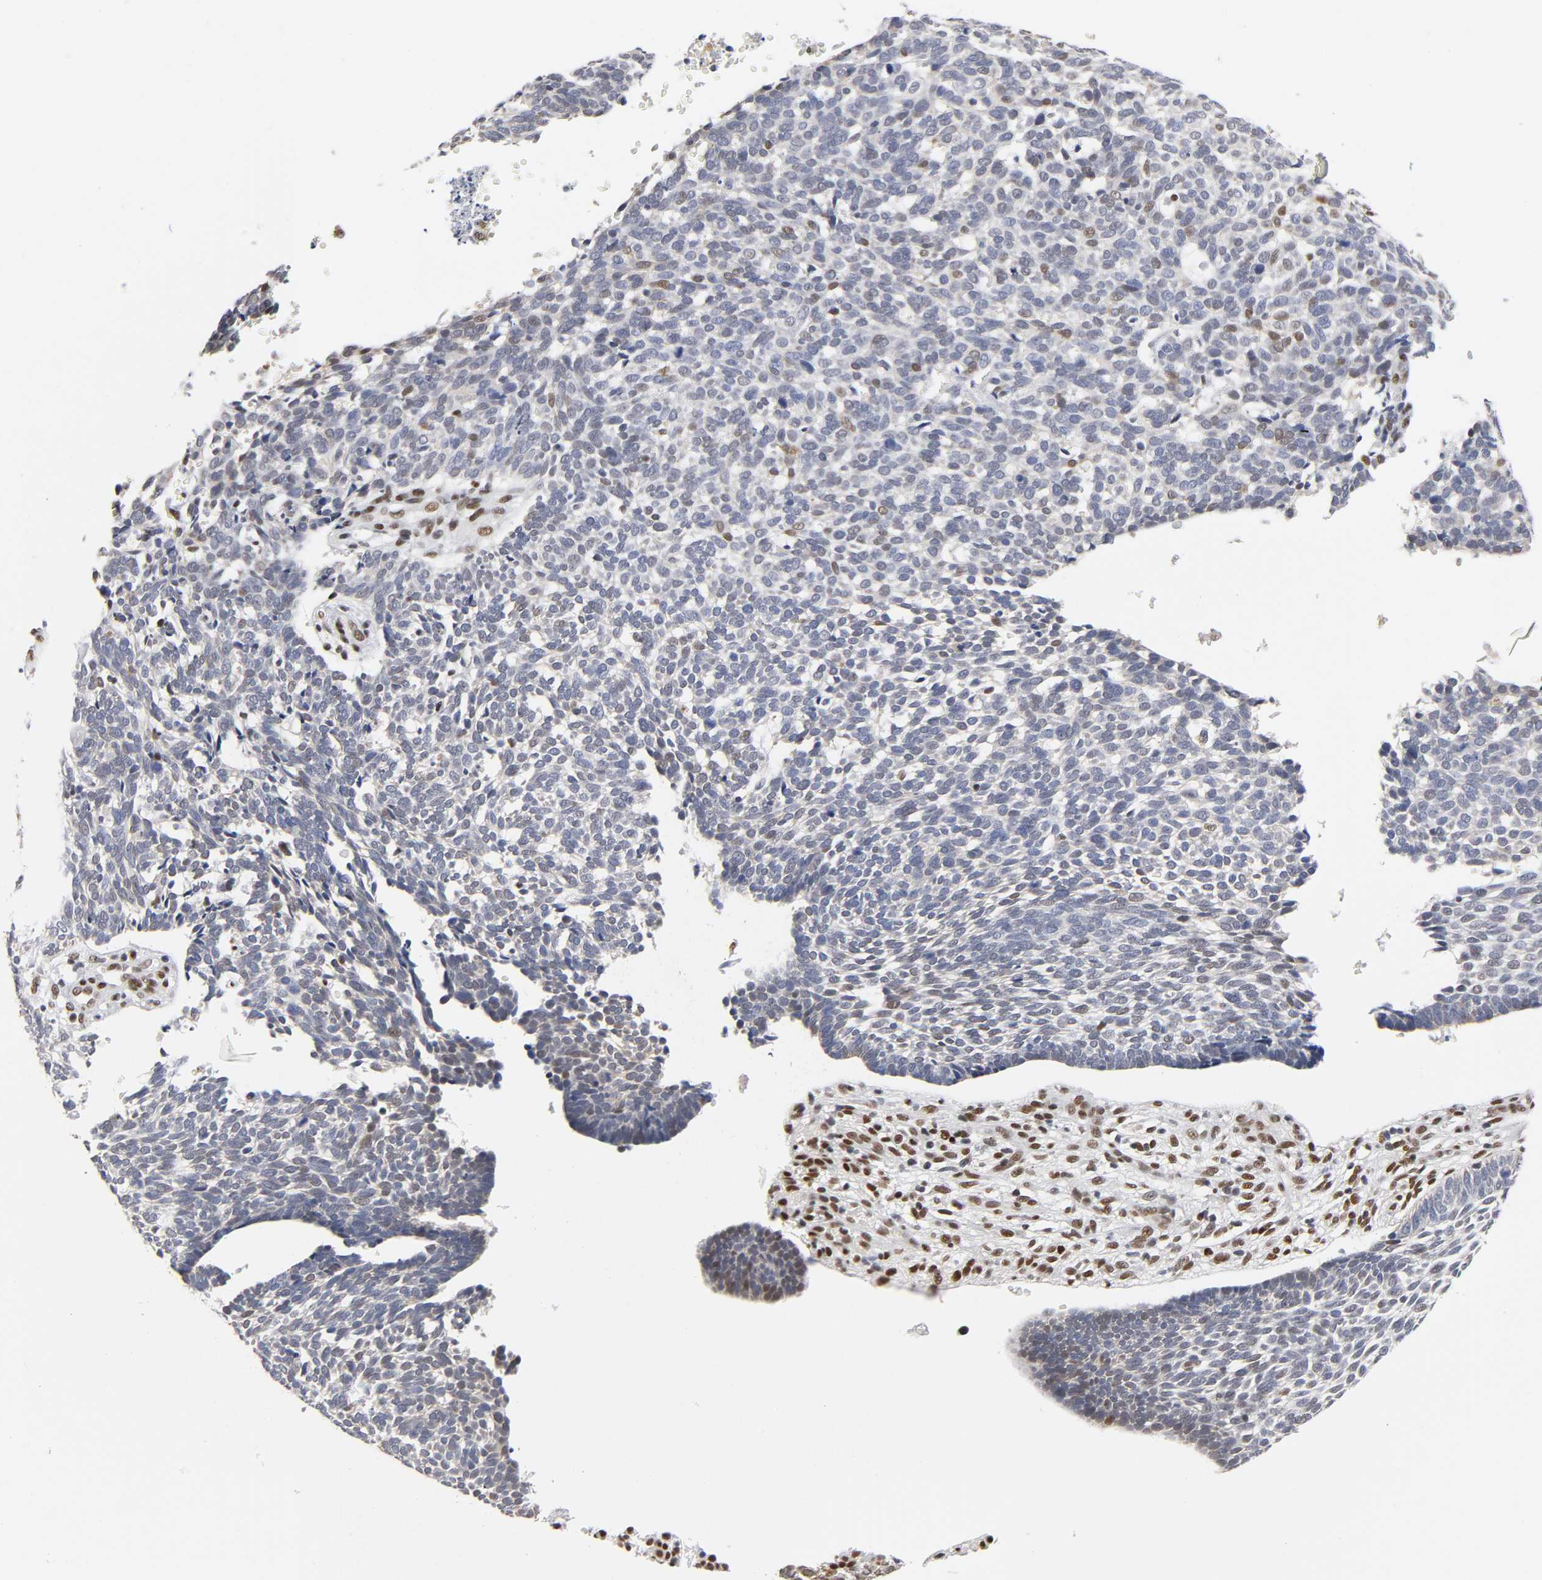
{"staining": {"intensity": "negative", "quantity": "none", "location": "none"}, "tissue": "skin cancer", "cell_type": "Tumor cells", "image_type": "cancer", "snomed": [{"axis": "morphology", "description": "Normal tissue, NOS"}, {"axis": "morphology", "description": "Basal cell carcinoma"}, {"axis": "topography", "description": "Skin"}], "caption": "Skin basal cell carcinoma stained for a protein using immunohistochemistry exhibits no expression tumor cells.", "gene": "NR3C1", "patient": {"sex": "male", "age": 87}}